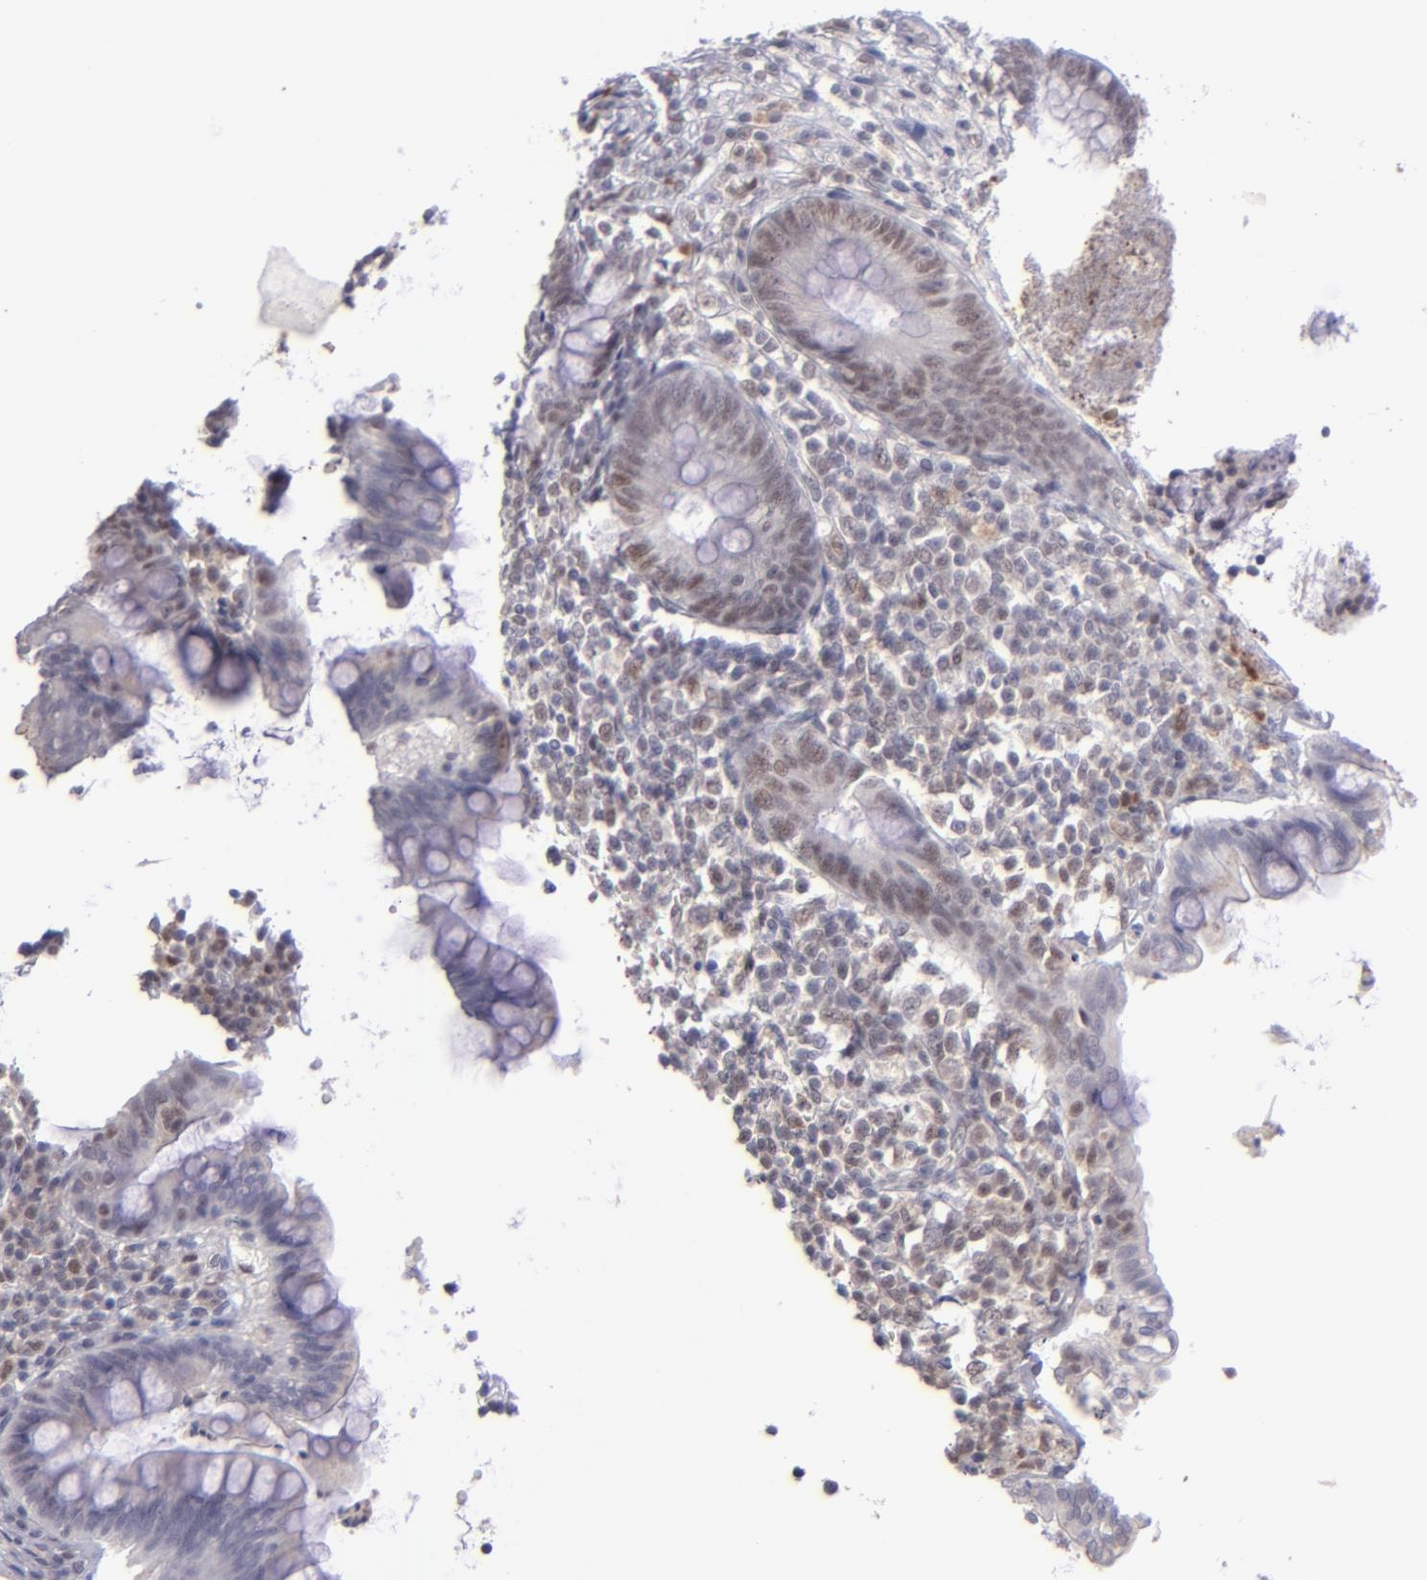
{"staining": {"intensity": "weak", "quantity": "<25%", "location": "nuclear"}, "tissue": "appendix", "cell_type": "Glandular cells", "image_type": "normal", "snomed": [{"axis": "morphology", "description": "Normal tissue, NOS"}, {"axis": "topography", "description": "Appendix"}], "caption": "The immunohistochemistry (IHC) photomicrograph has no significant expression in glandular cells of appendix.", "gene": "OTUB2", "patient": {"sex": "female", "age": 66}}